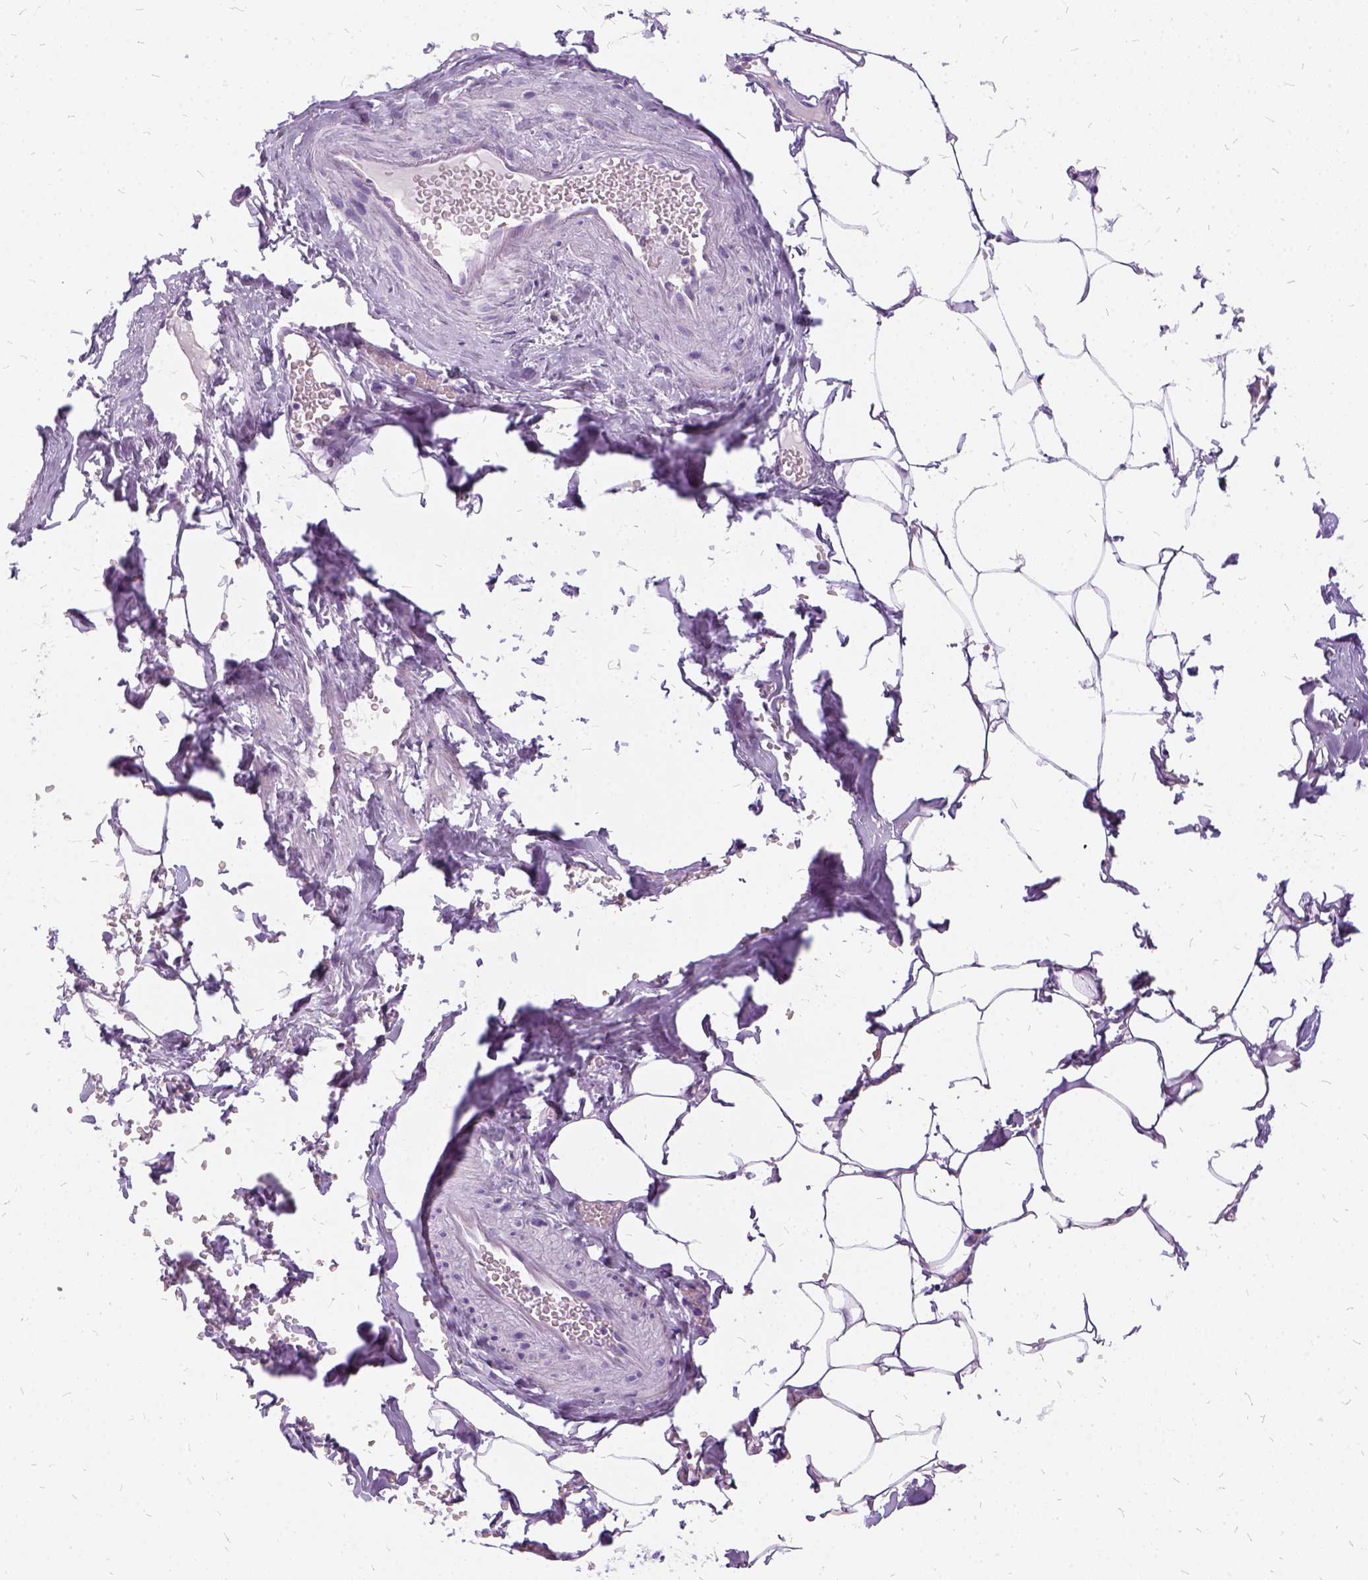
{"staining": {"intensity": "negative", "quantity": "none", "location": "none"}, "tissue": "adipose tissue", "cell_type": "Adipocytes", "image_type": "normal", "snomed": [{"axis": "morphology", "description": "Normal tissue, NOS"}, {"axis": "topography", "description": "Prostate"}, {"axis": "topography", "description": "Peripheral nerve tissue"}], "caption": "Immunohistochemistry micrograph of normal adipose tissue: adipose tissue stained with DAB (3,3'-diaminobenzidine) displays no significant protein expression in adipocytes.", "gene": "FDX1", "patient": {"sex": "male", "age": 55}}